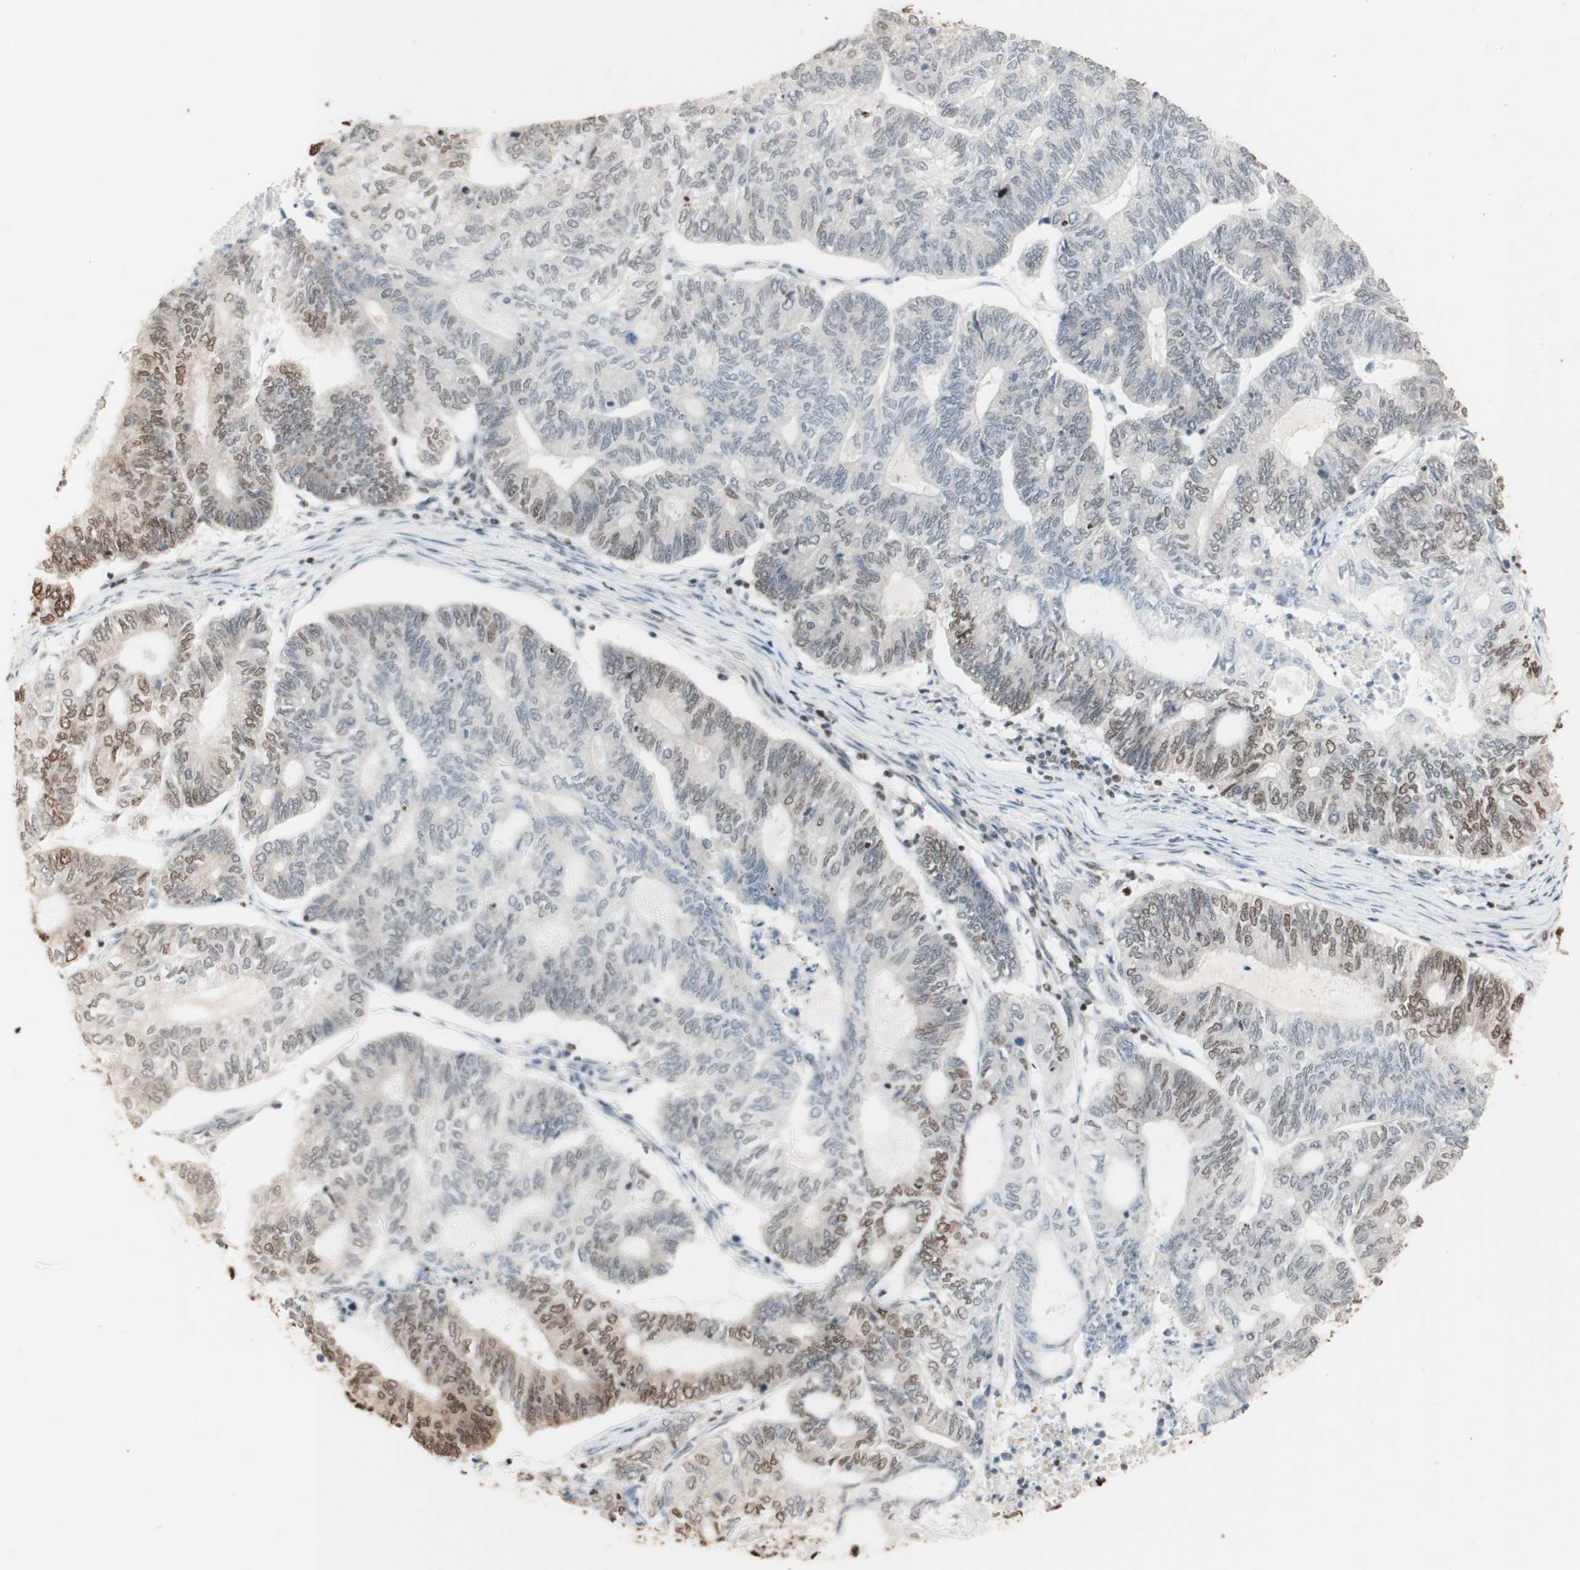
{"staining": {"intensity": "moderate", "quantity": "25%-75%", "location": "cytoplasmic/membranous,nuclear"}, "tissue": "endometrial cancer", "cell_type": "Tumor cells", "image_type": "cancer", "snomed": [{"axis": "morphology", "description": "Adenocarcinoma, NOS"}, {"axis": "topography", "description": "Uterus"}, {"axis": "topography", "description": "Endometrium"}], "caption": "This image reveals endometrial cancer (adenocarcinoma) stained with IHC to label a protein in brown. The cytoplasmic/membranous and nuclear of tumor cells show moderate positivity for the protein. Nuclei are counter-stained blue.", "gene": "HNRNPA2B1", "patient": {"sex": "female", "age": 70}}